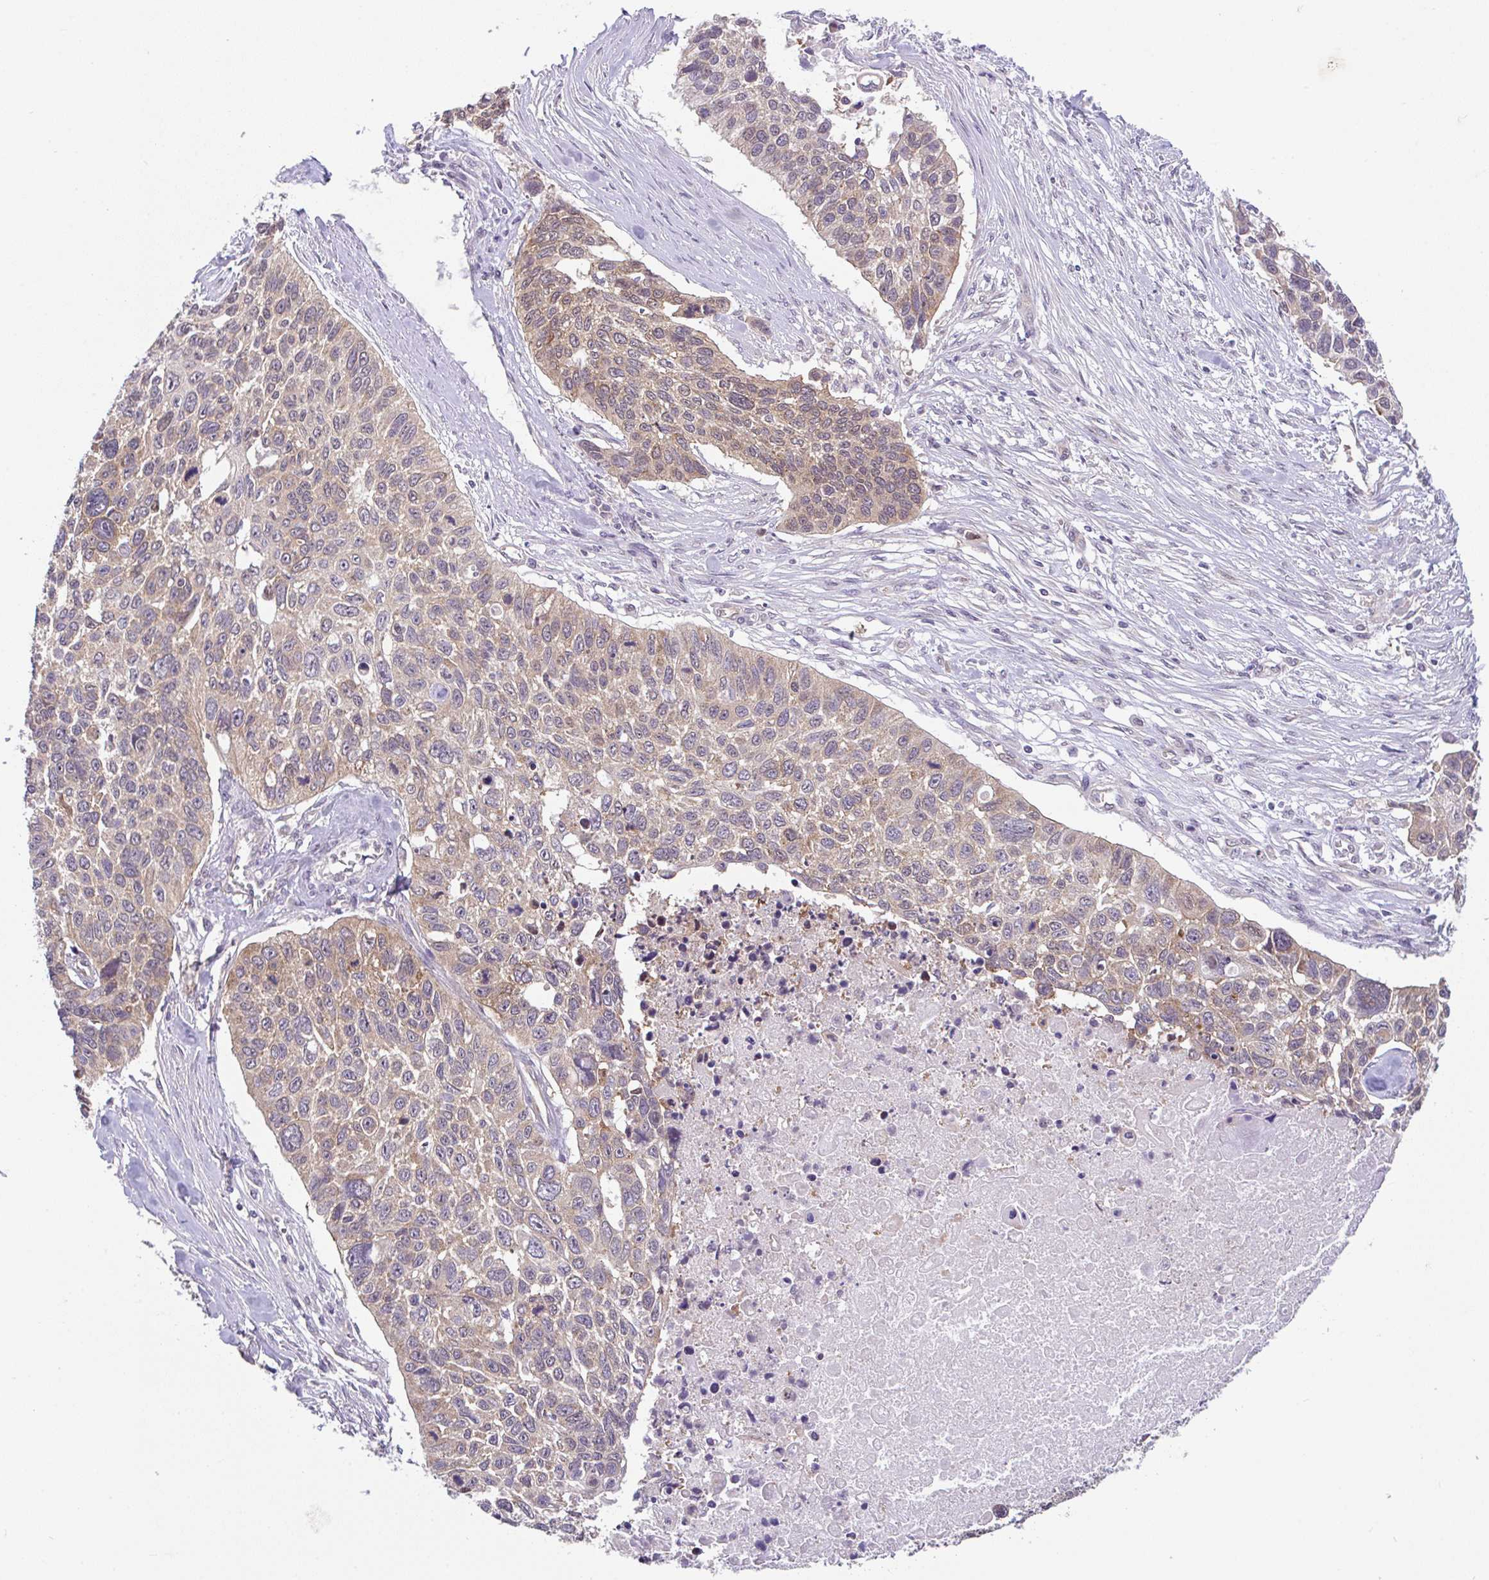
{"staining": {"intensity": "moderate", "quantity": "25%-75%", "location": "cytoplasmic/membranous,nuclear"}, "tissue": "lung cancer", "cell_type": "Tumor cells", "image_type": "cancer", "snomed": [{"axis": "morphology", "description": "Squamous cell carcinoma, NOS"}, {"axis": "topography", "description": "Lung"}], "caption": "A brown stain shows moderate cytoplasmic/membranous and nuclear expression of a protein in human squamous cell carcinoma (lung) tumor cells.", "gene": "RALBP1", "patient": {"sex": "male", "age": 62}}